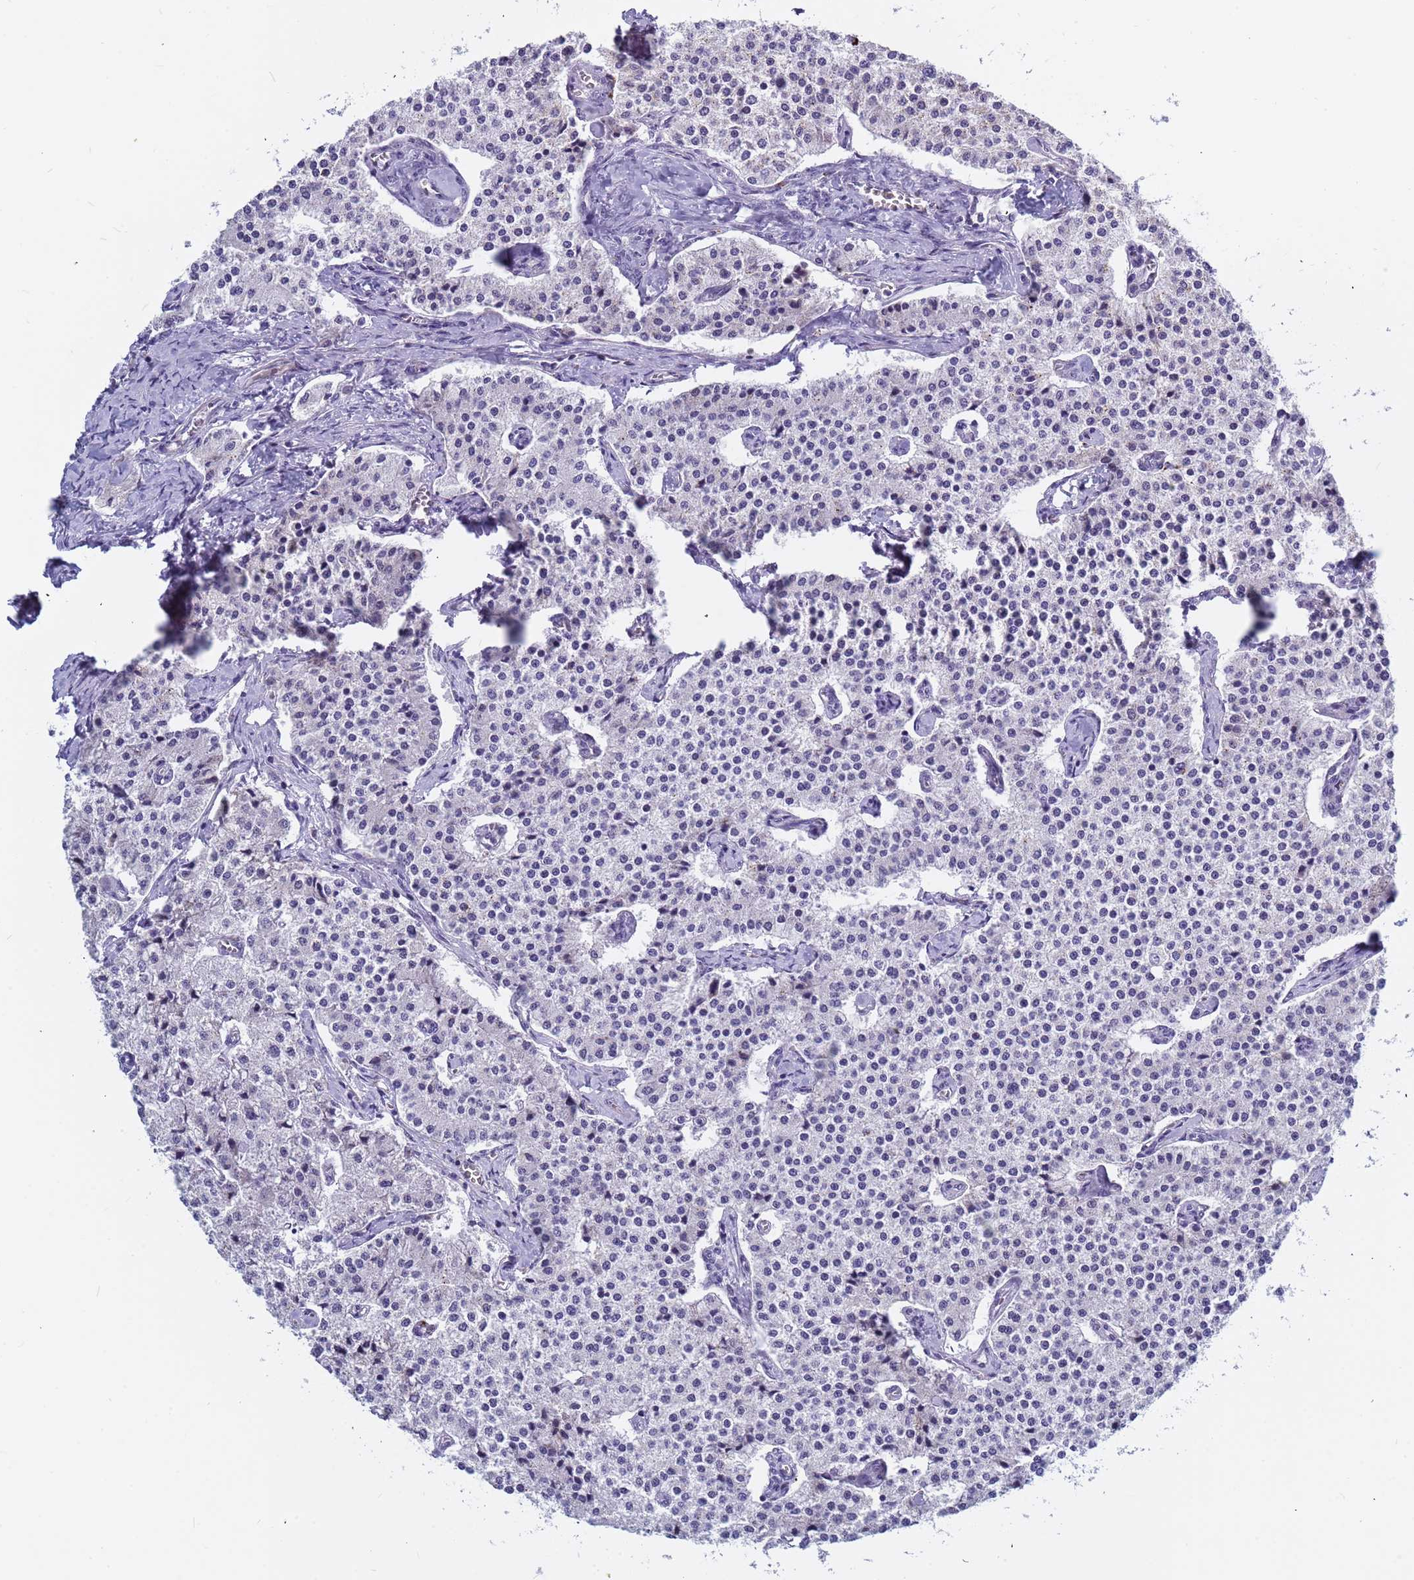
{"staining": {"intensity": "negative", "quantity": "none", "location": "none"}, "tissue": "carcinoid", "cell_type": "Tumor cells", "image_type": "cancer", "snomed": [{"axis": "morphology", "description": "Carcinoid, malignant, NOS"}, {"axis": "topography", "description": "Colon"}], "caption": "DAB (3,3'-diaminobenzidine) immunohistochemical staining of human malignant carcinoid displays no significant staining in tumor cells.", "gene": "CXorf65", "patient": {"sex": "female", "age": 52}}